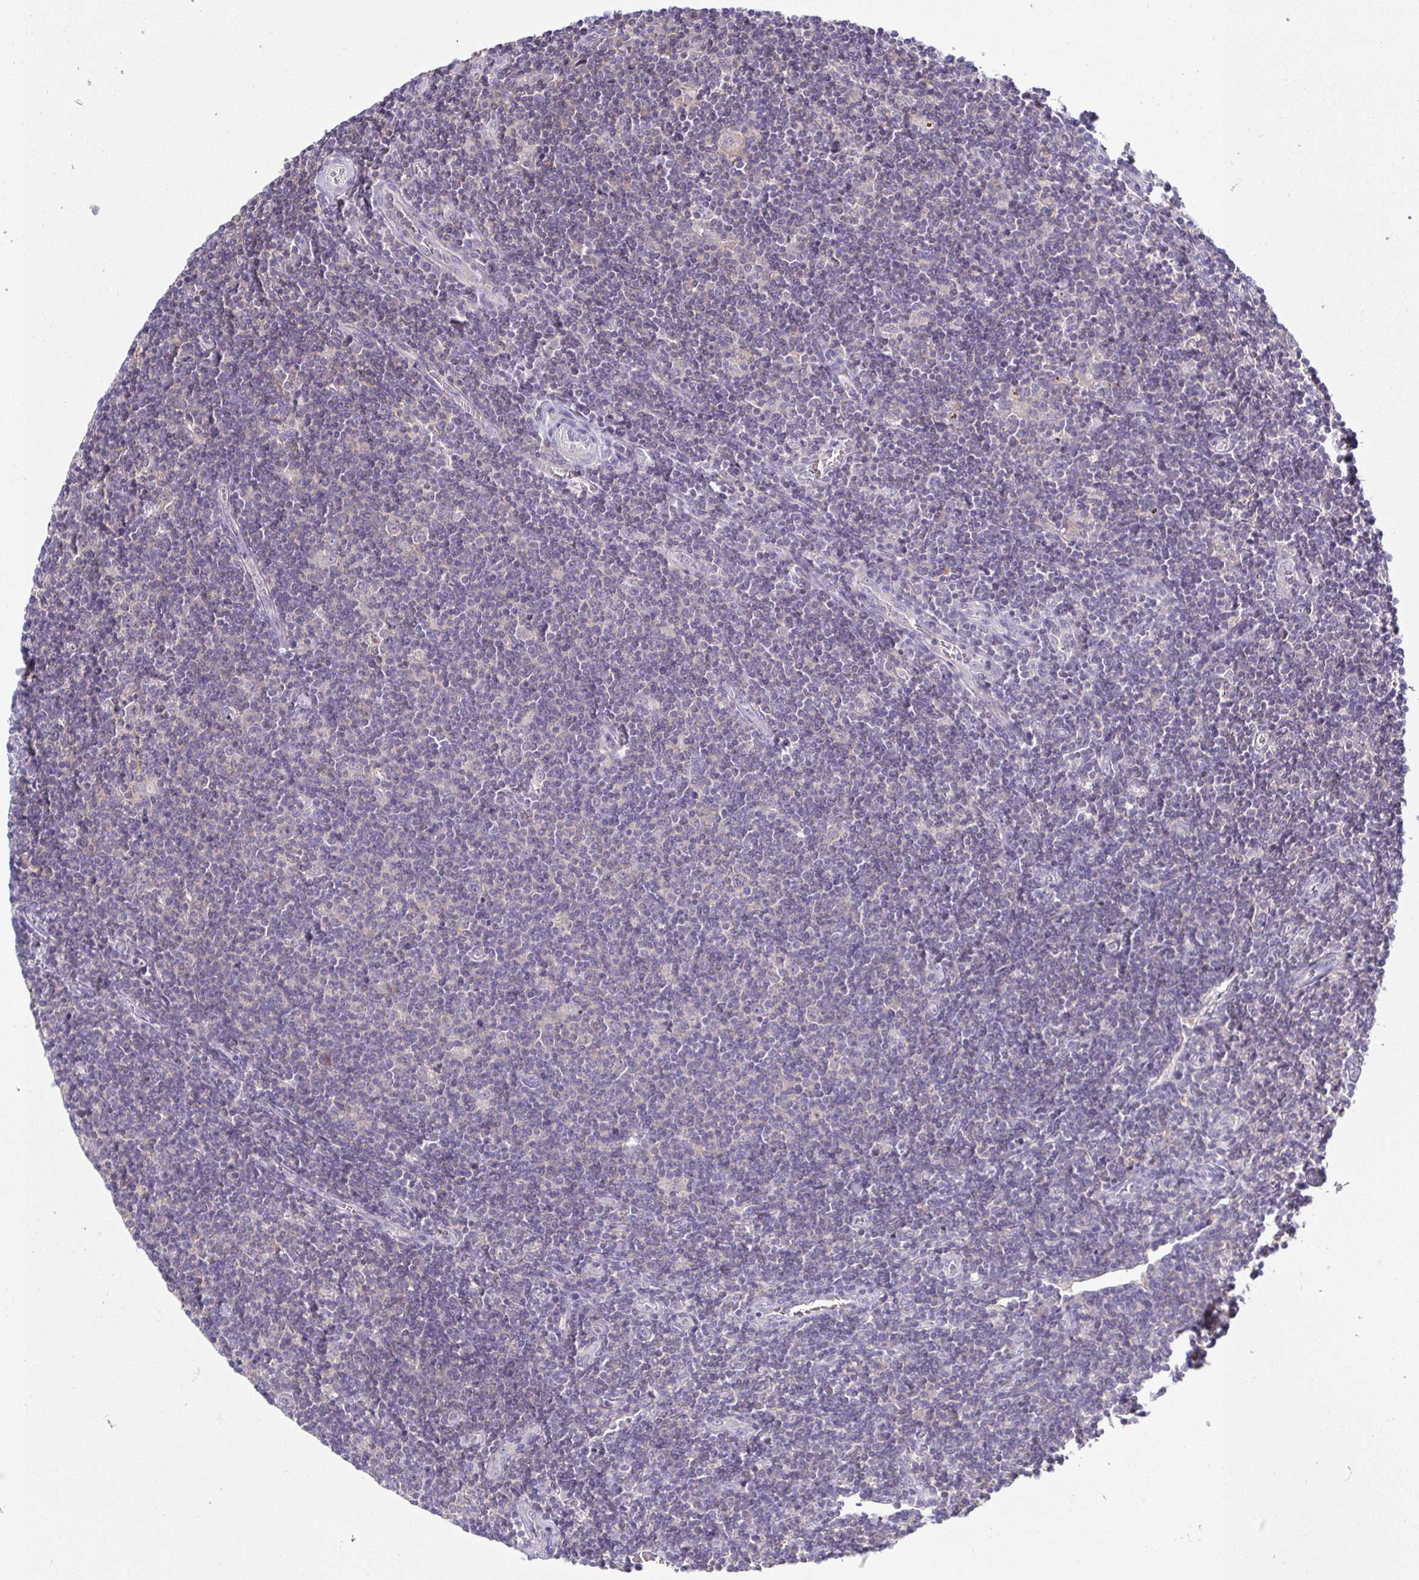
{"staining": {"intensity": "negative", "quantity": "none", "location": "none"}, "tissue": "lymphoma", "cell_type": "Tumor cells", "image_type": "cancer", "snomed": [{"axis": "morphology", "description": "Hodgkin's disease, NOS"}, {"axis": "topography", "description": "Lymph node"}], "caption": "Immunohistochemical staining of human Hodgkin's disease displays no significant expression in tumor cells. The staining is performed using DAB (3,3'-diaminobenzidine) brown chromogen with nuclei counter-stained in using hematoxylin.", "gene": "KIF21A", "patient": {"sex": "male", "age": 40}}